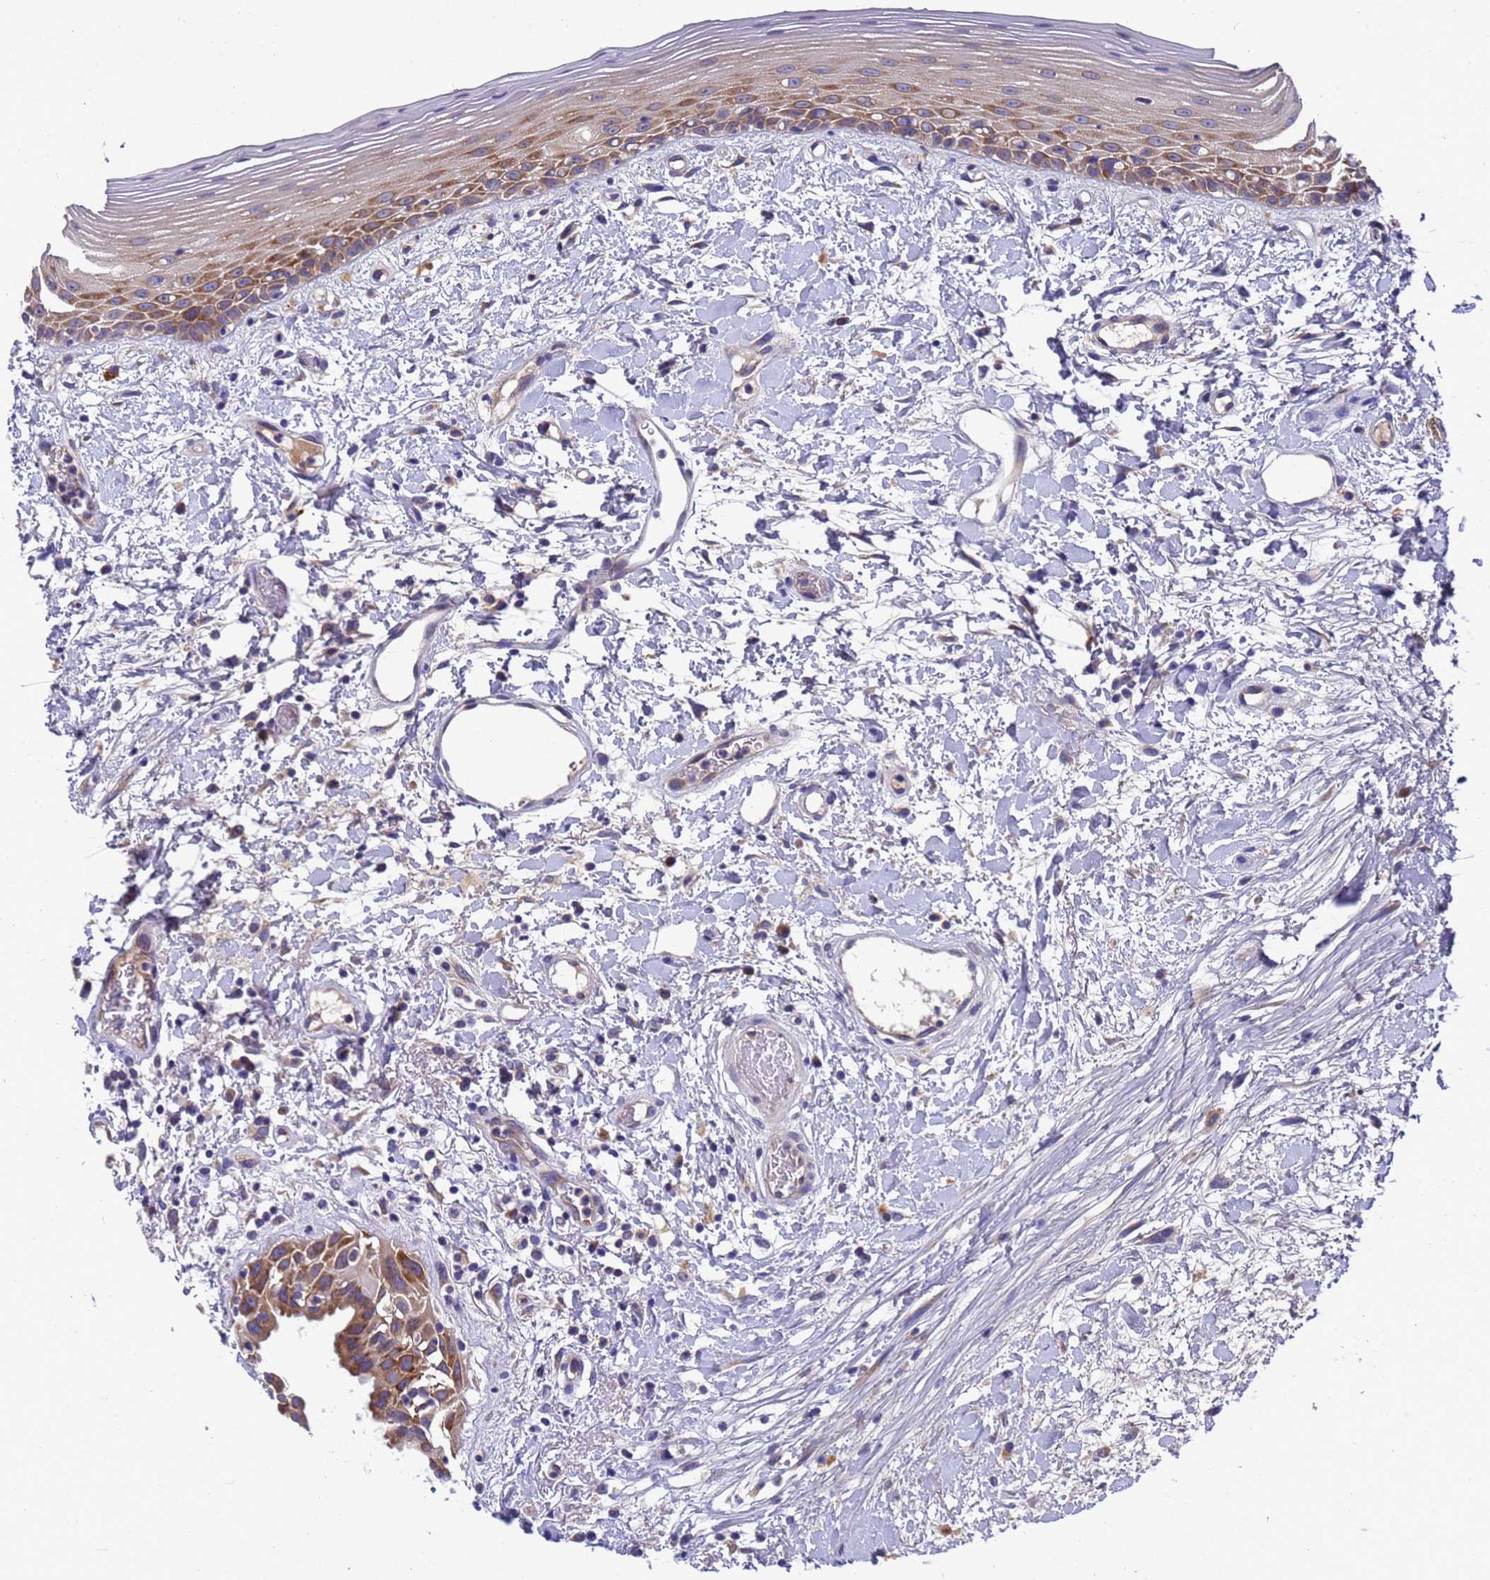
{"staining": {"intensity": "moderate", "quantity": "25%-75%", "location": "cytoplasmic/membranous"}, "tissue": "oral mucosa", "cell_type": "Squamous epithelial cells", "image_type": "normal", "snomed": [{"axis": "morphology", "description": "Normal tissue, NOS"}, {"axis": "topography", "description": "Oral tissue"}], "caption": "Squamous epithelial cells display medium levels of moderate cytoplasmic/membranous staining in approximately 25%-75% of cells in normal oral mucosa.", "gene": "DCAF12L1", "patient": {"sex": "female", "age": 76}}